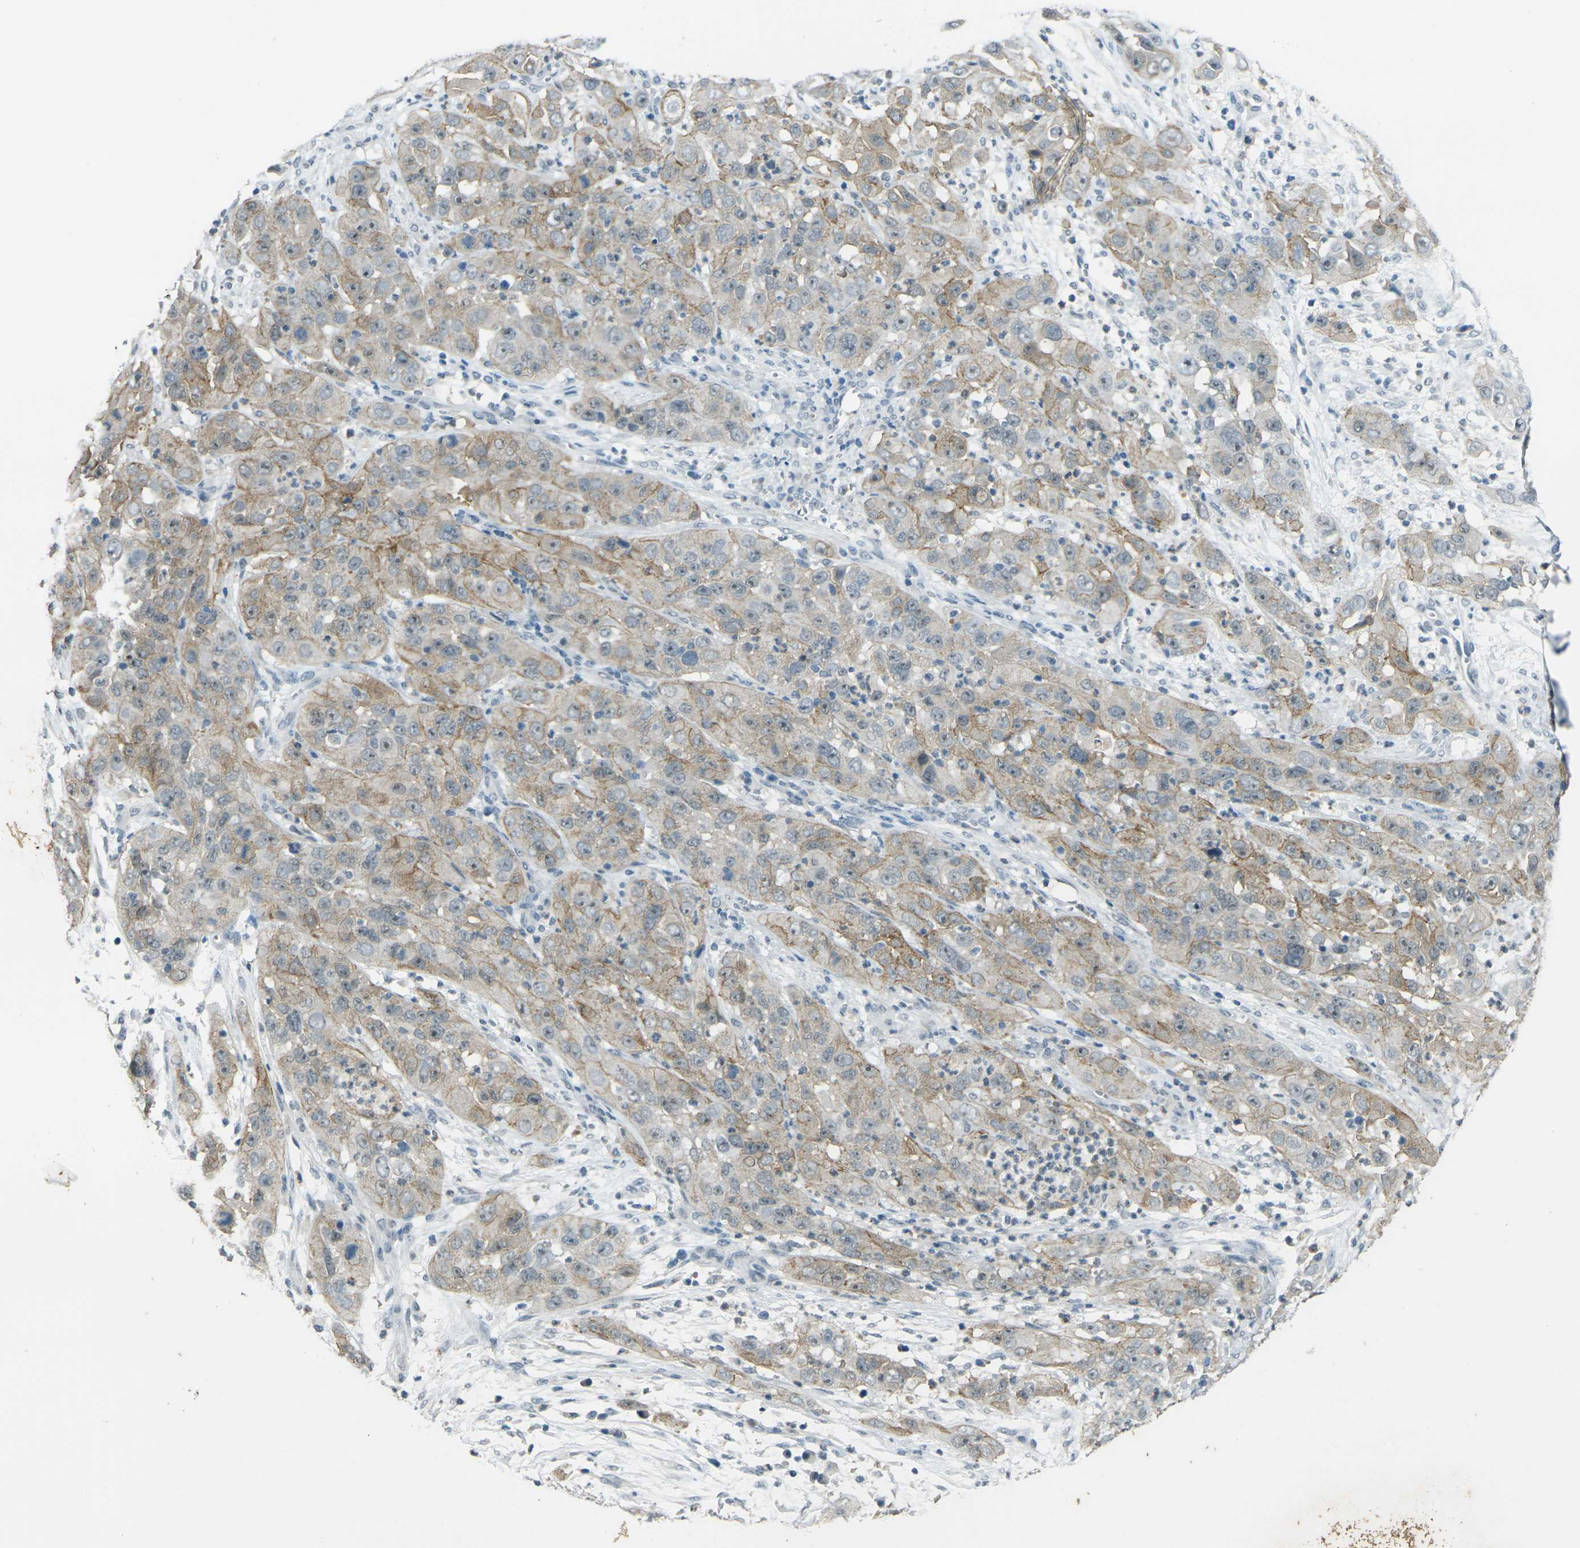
{"staining": {"intensity": "moderate", "quantity": ">75%", "location": "cytoplasmic/membranous,nuclear"}, "tissue": "cervical cancer", "cell_type": "Tumor cells", "image_type": "cancer", "snomed": [{"axis": "morphology", "description": "Squamous cell carcinoma, NOS"}, {"axis": "topography", "description": "Cervix"}], "caption": "A medium amount of moderate cytoplasmic/membranous and nuclear expression is seen in about >75% of tumor cells in cervical cancer tissue. (Stains: DAB (3,3'-diaminobenzidine) in brown, nuclei in blue, Microscopy: brightfield microscopy at high magnification).", "gene": "SPTBN2", "patient": {"sex": "female", "age": 32}}